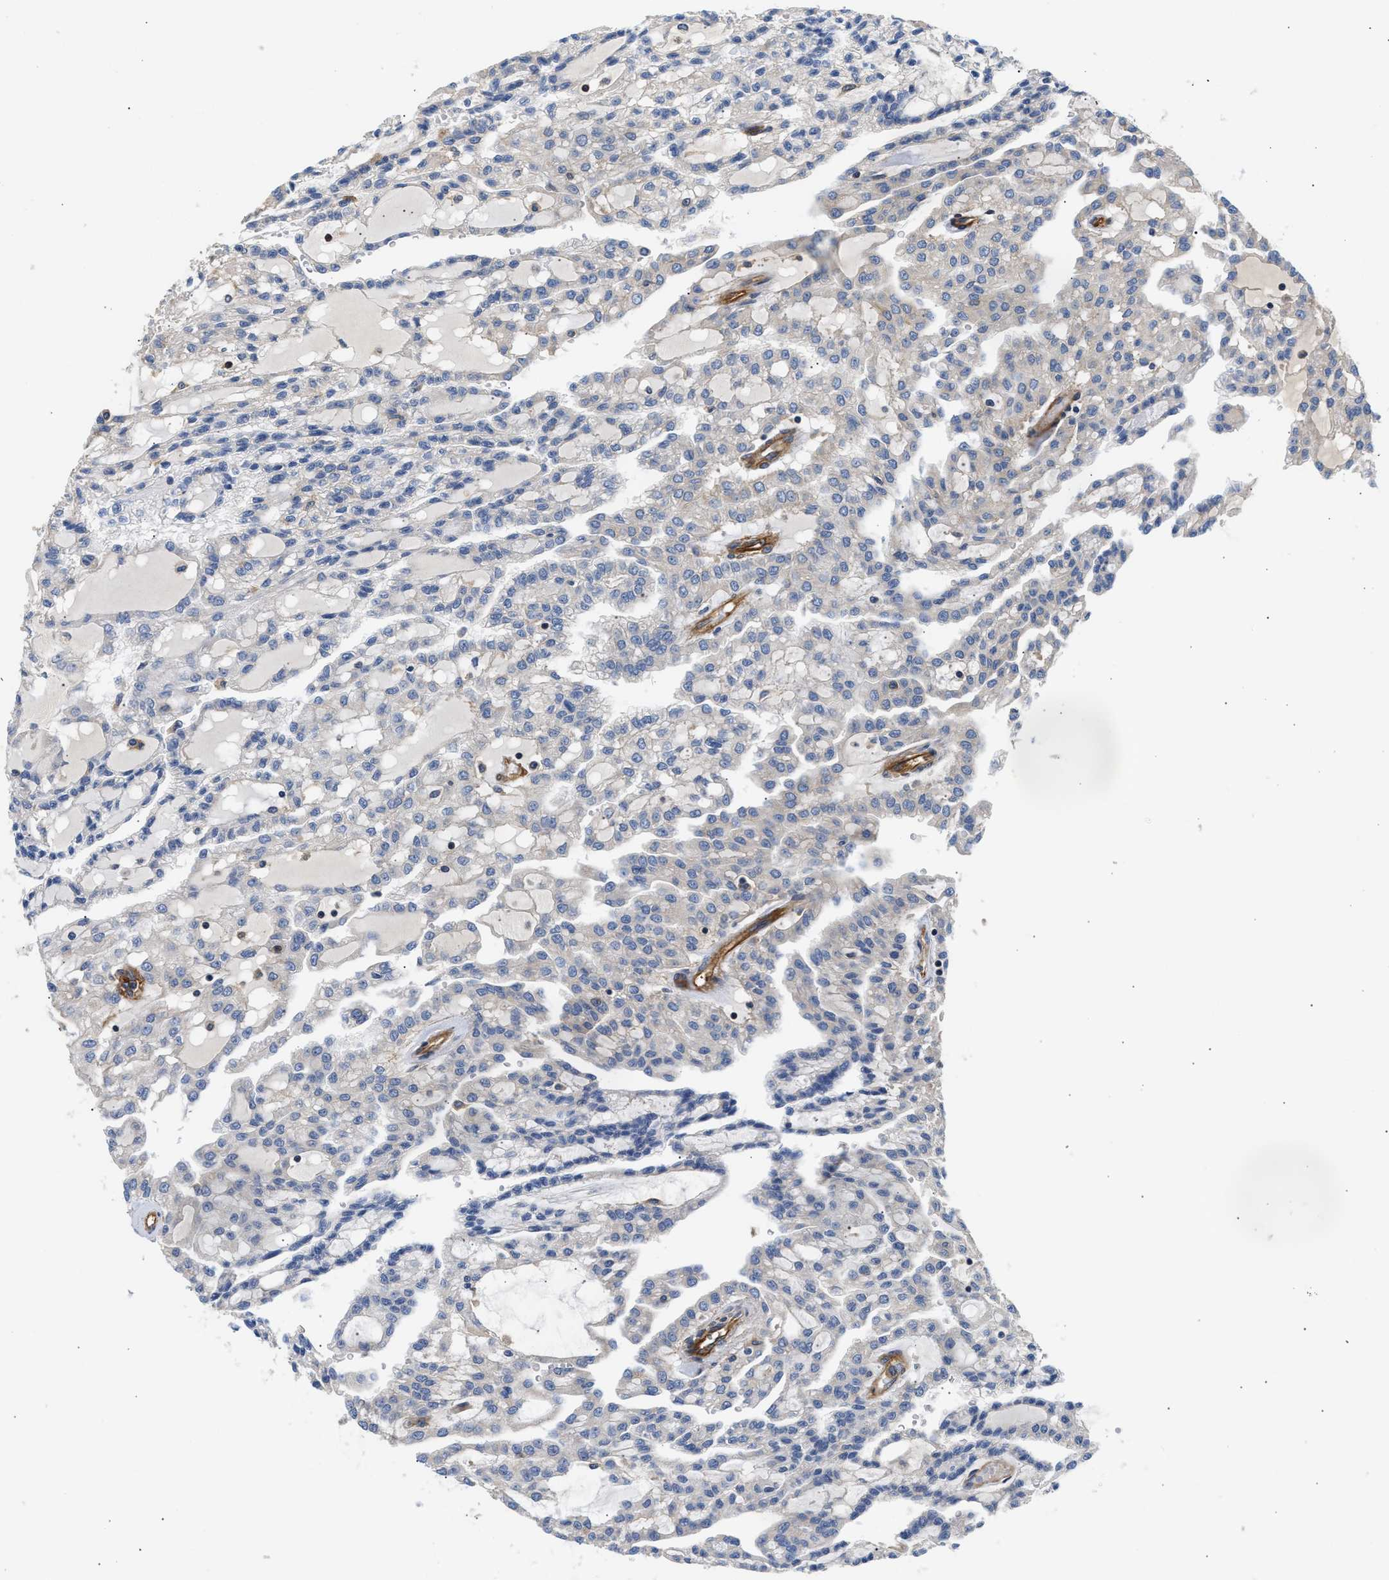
{"staining": {"intensity": "negative", "quantity": "none", "location": "none"}, "tissue": "renal cancer", "cell_type": "Tumor cells", "image_type": "cancer", "snomed": [{"axis": "morphology", "description": "Adenocarcinoma, NOS"}, {"axis": "topography", "description": "Kidney"}], "caption": "Immunohistochemistry (IHC) histopathology image of renal cancer stained for a protein (brown), which reveals no positivity in tumor cells.", "gene": "SAMD9L", "patient": {"sex": "male", "age": 63}}